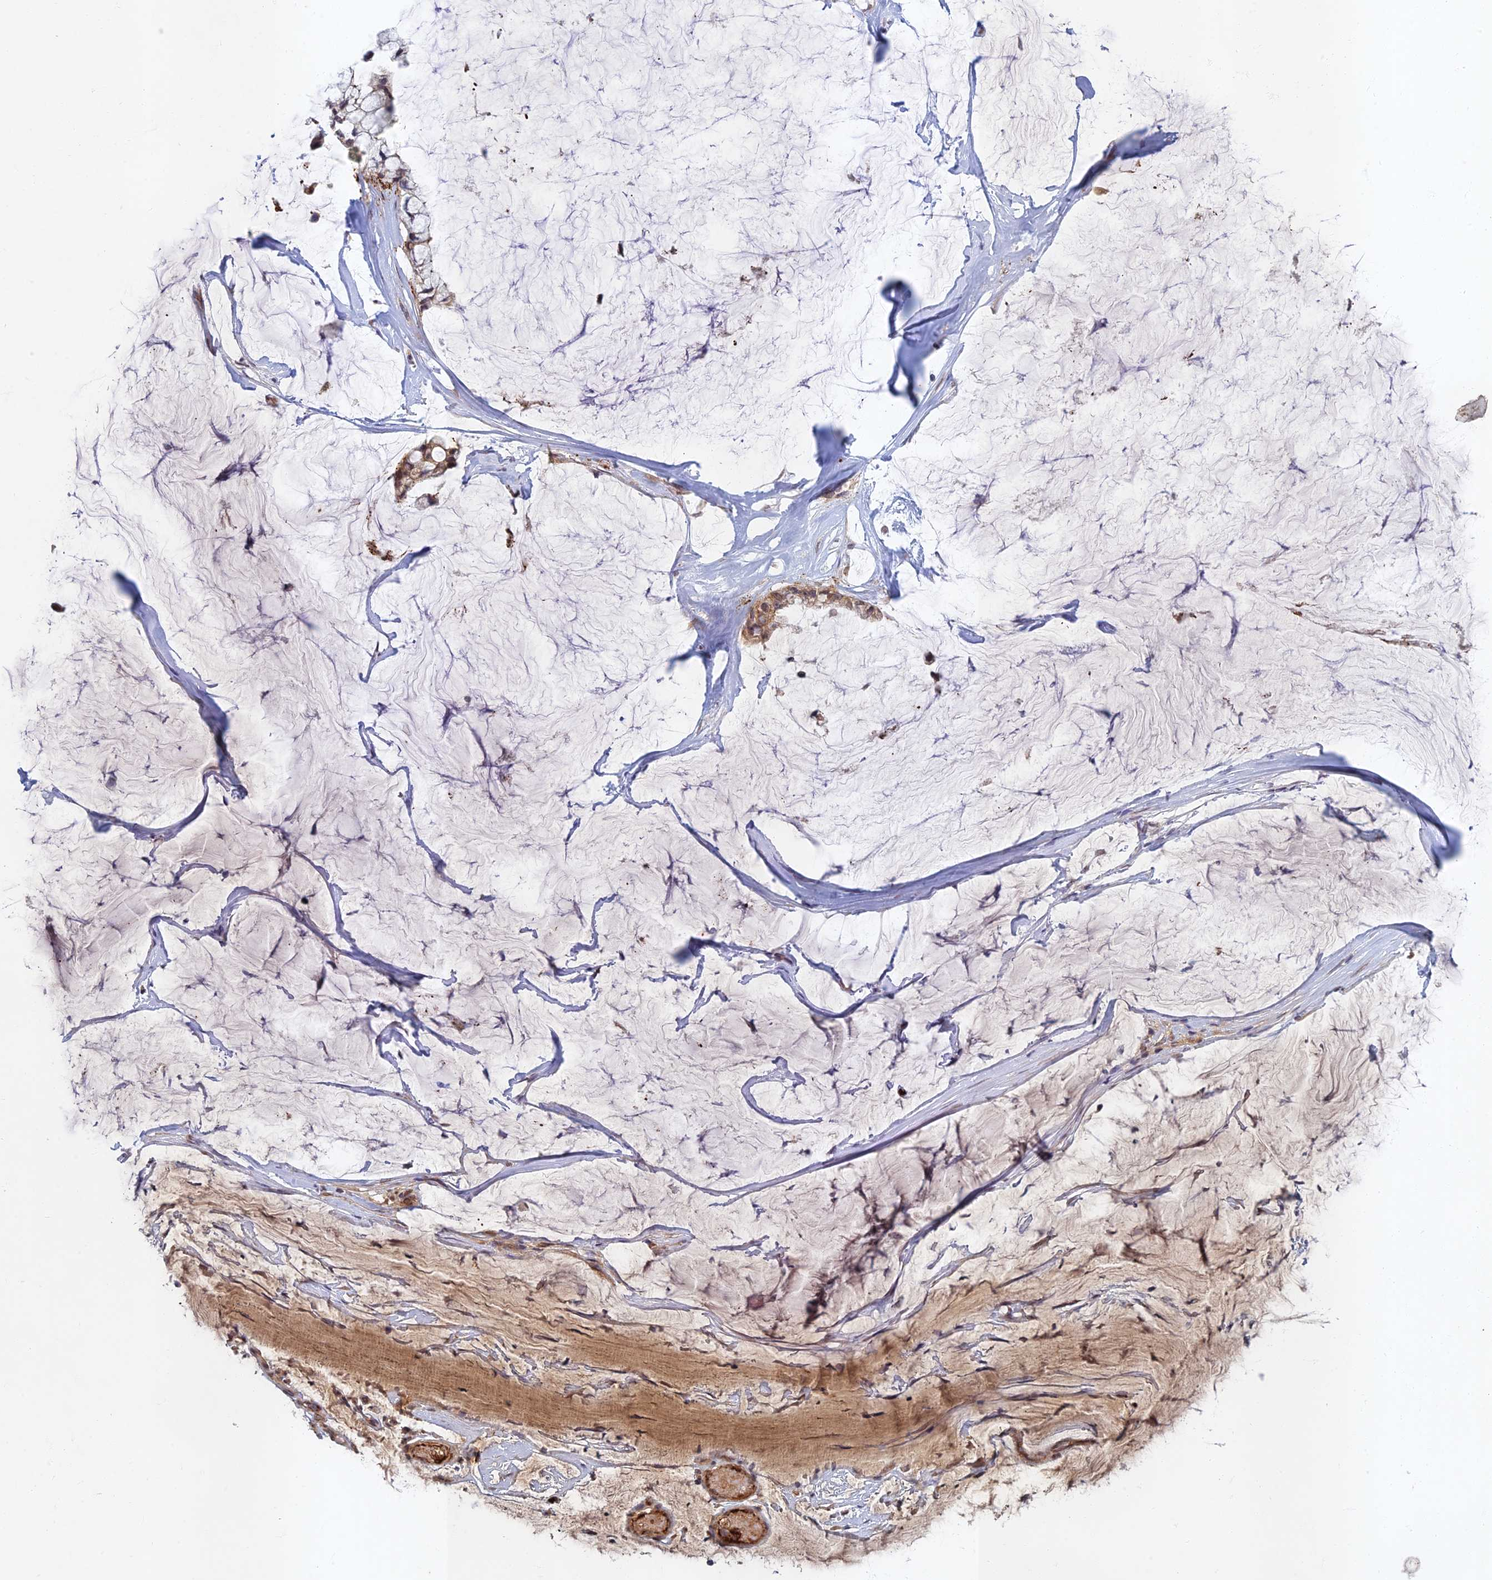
{"staining": {"intensity": "moderate", "quantity": ">75%", "location": "cytoplasmic/membranous"}, "tissue": "ovarian cancer", "cell_type": "Tumor cells", "image_type": "cancer", "snomed": [{"axis": "morphology", "description": "Cystadenocarcinoma, mucinous, NOS"}, {"axis": "topography", "description": "Ovary"}], "caption": "Protein staining displays moderate cytoplasmic/membranous expression in approximately >75% of tumor cells in mucinous cystadenocarcinoma (ovarian).", "gene": "EARS2", "patient": {"sex": "female", "age": 39}}